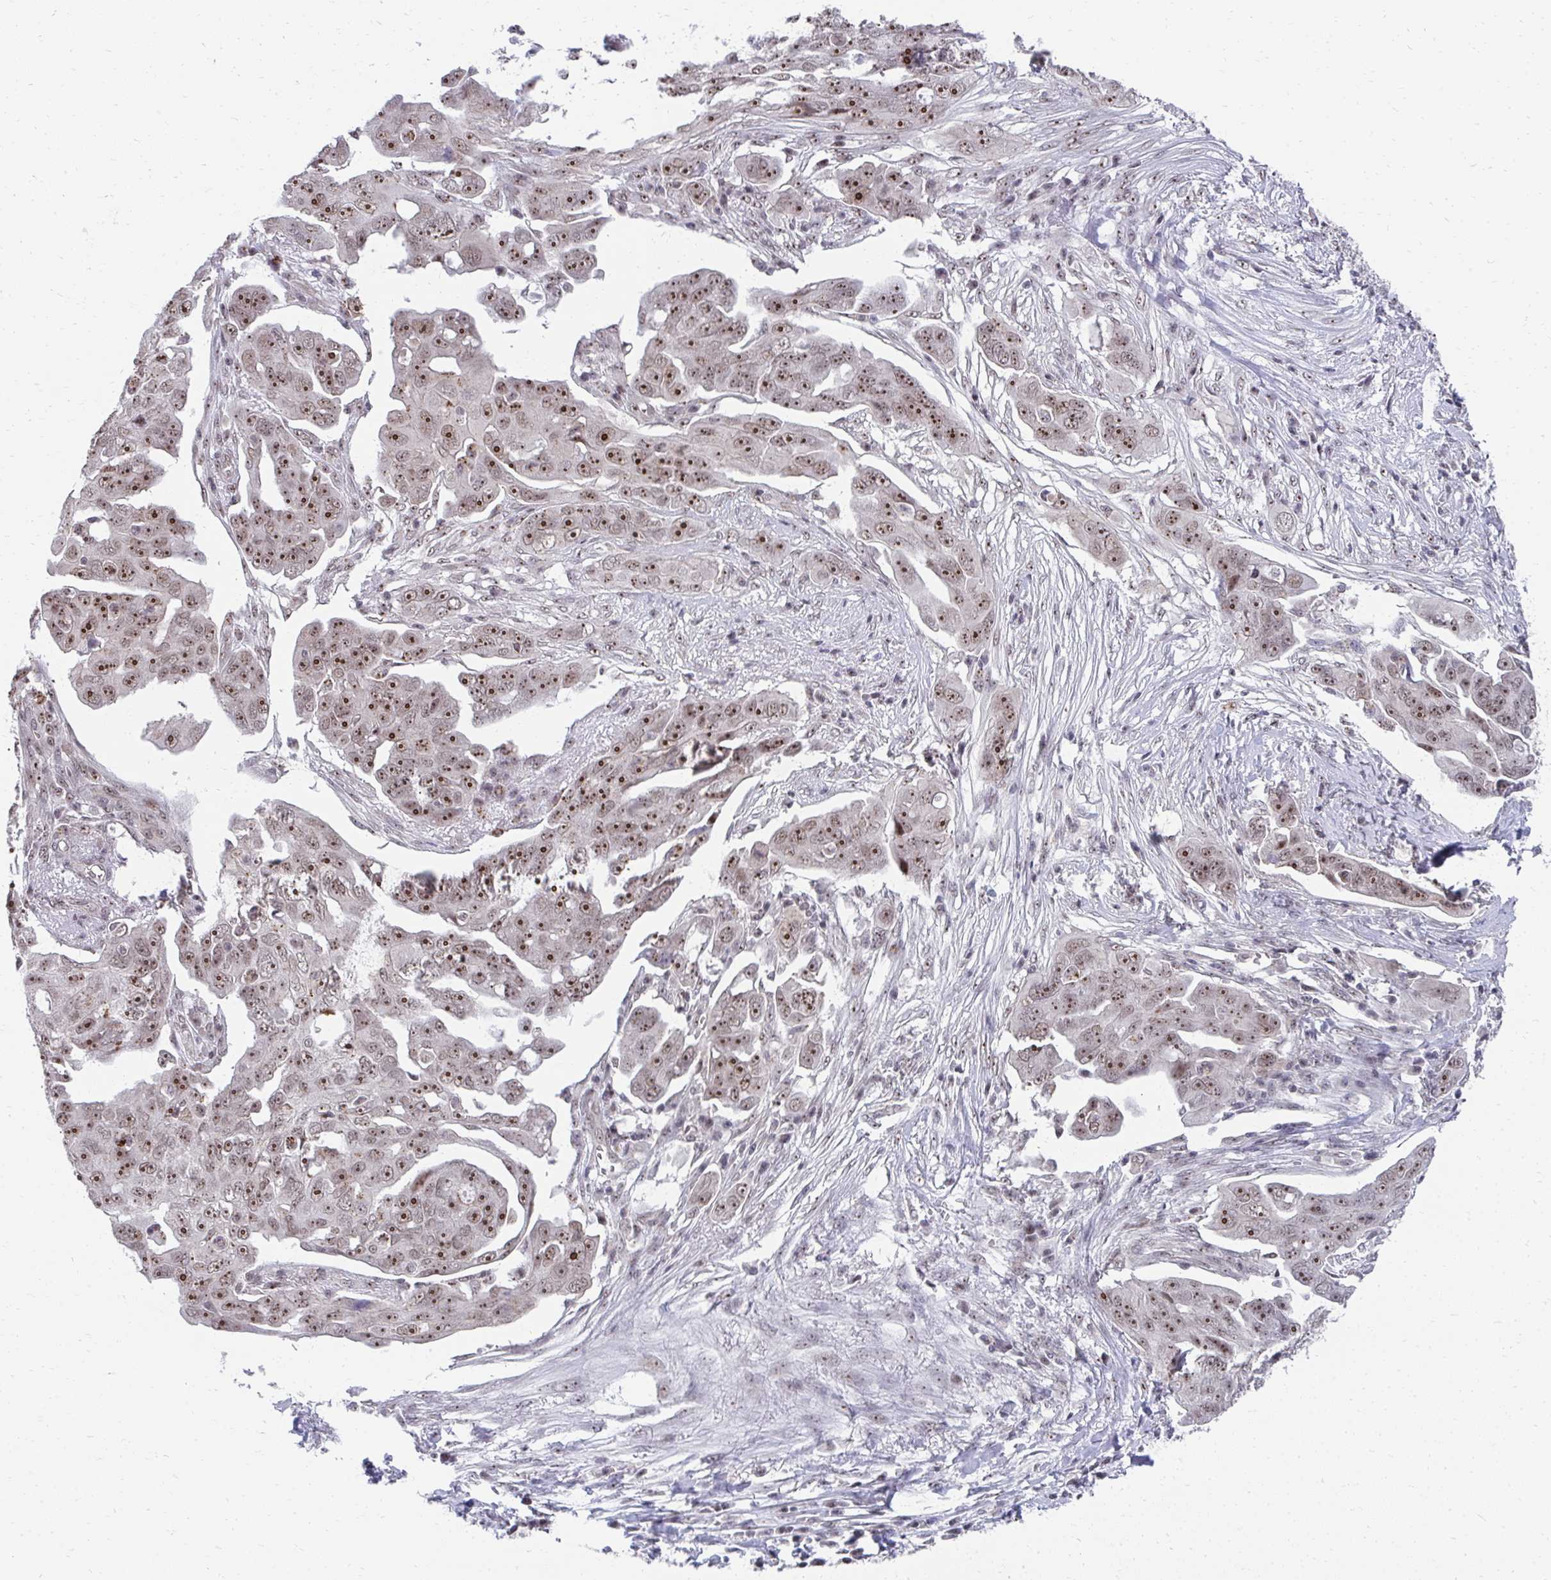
{"staining": {"intensity": "moderate", "quantity": ">75%", "location": "nuclear"}, "tissue": "ovarian cancer", "cell_type": "Tumor cells", "image_type": "cancer", "snomed": [{"axis": "morphology", "description": "Carcinoma, endometroid"}, {"axis": "topography", "description": "Ovary"}], "caption": "IHC photomicrograph of neoplastic tissue: human ovarian cancer (endometroid carcinoma) stained using immunohistochemistry (IHC) shows medium levels of moderate protein expression localized specifically in the nuclear of tumor cells, appearing as a nuclear brown color.", "gene": "HIRA", "patient": {"sex": "female", "age": 70}}